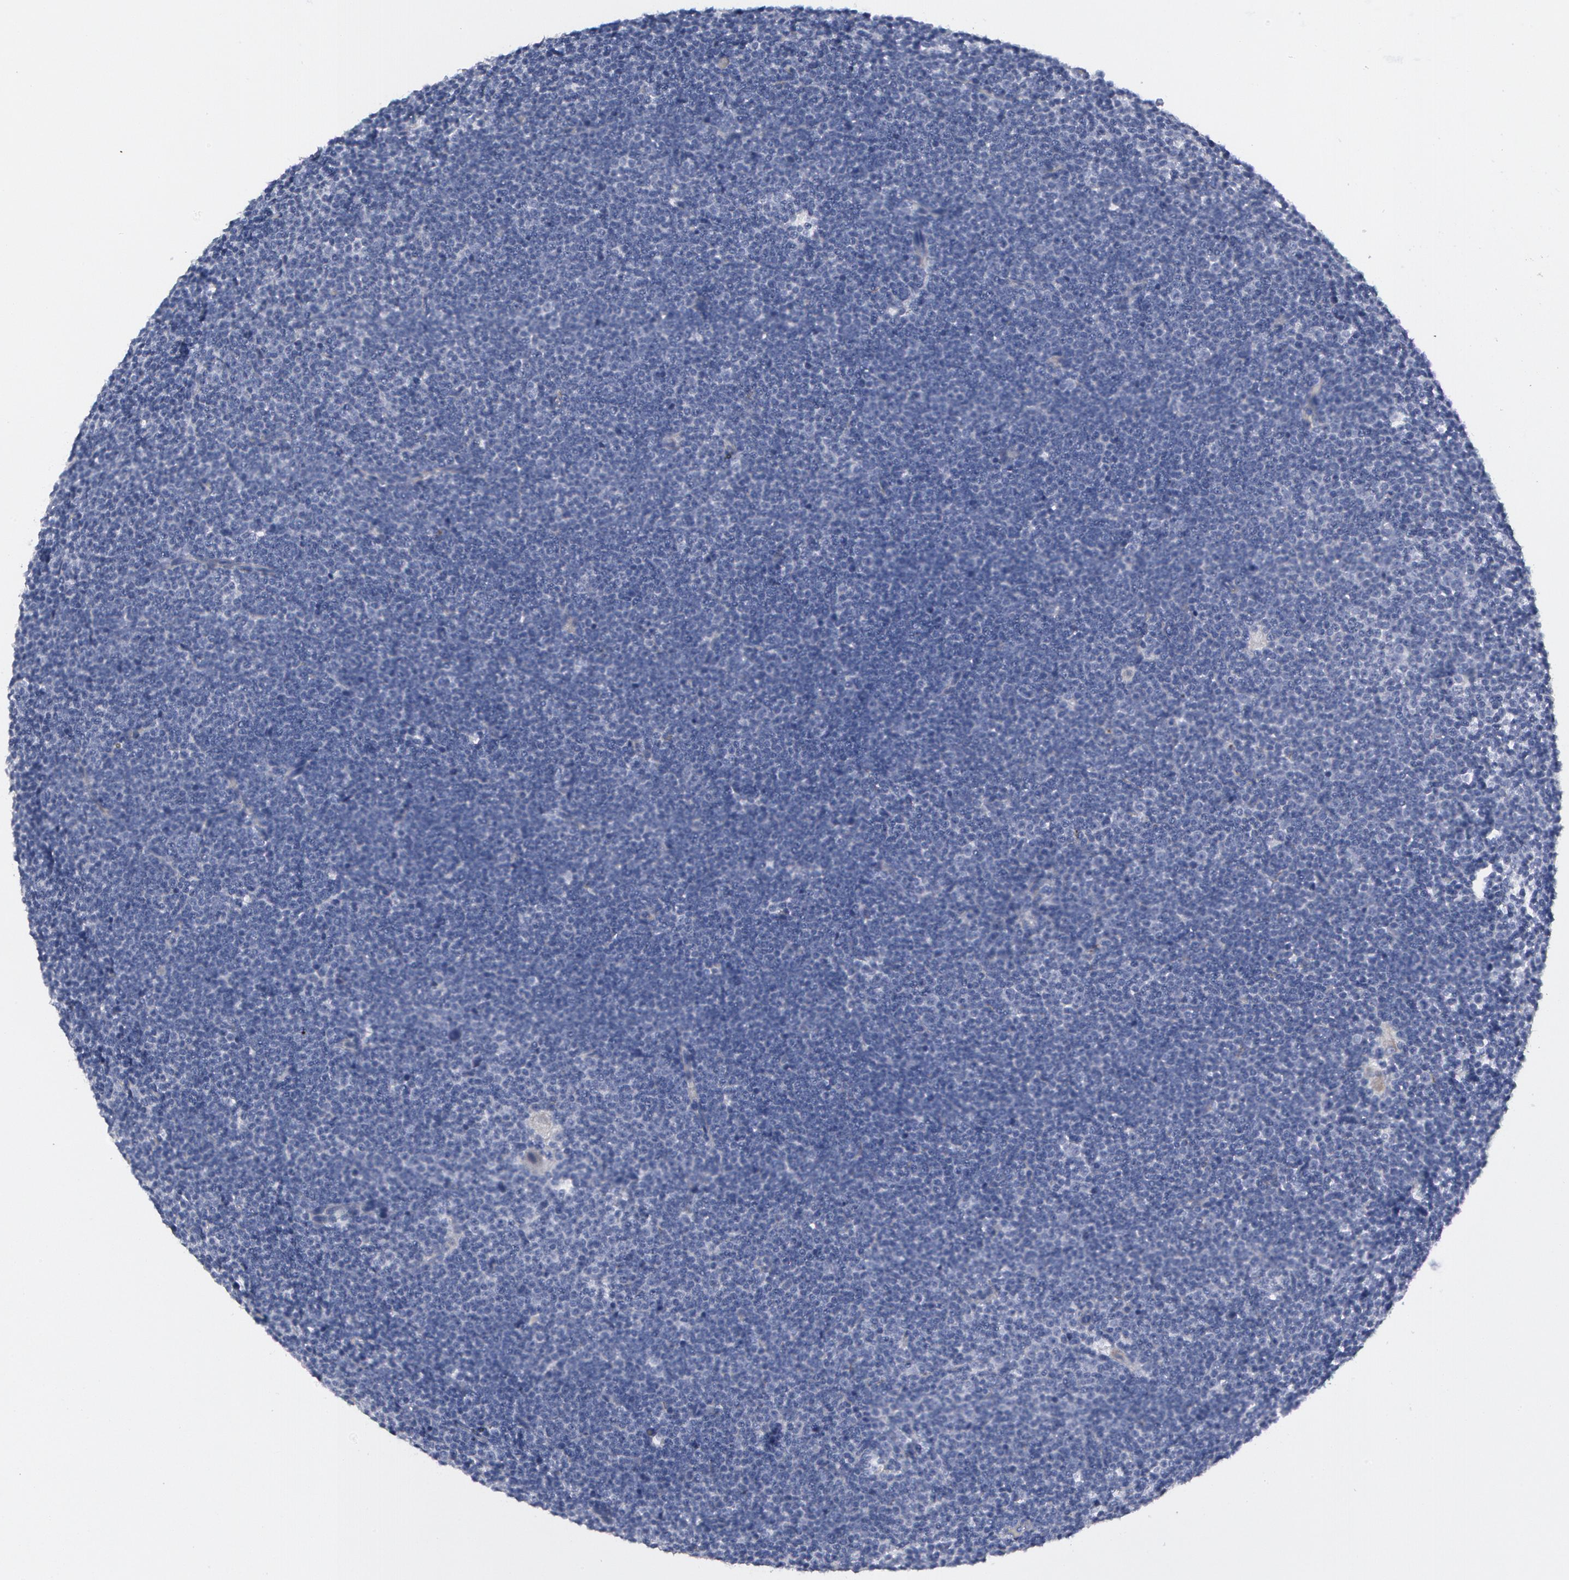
{"staining": {"intensity": "negative", "quantity": "none", "location": "none"}, "tissue": "lymphoma", "cell_type": "Tumor cells", "image_type": "cancer", "snomed": [{"axis": "morphology", "description": "Malignant lymphoma, non-Hodgkin's type, Low grade"}, {"axis": "topography", "description": "Lymph node"}], "caption": "The immunohistochemistry photomicrograph has no significant expression in tumor cells of lymphoma tissue.", "gene": "SMC1B", "patient": {"sex": "female", "age": 69}}